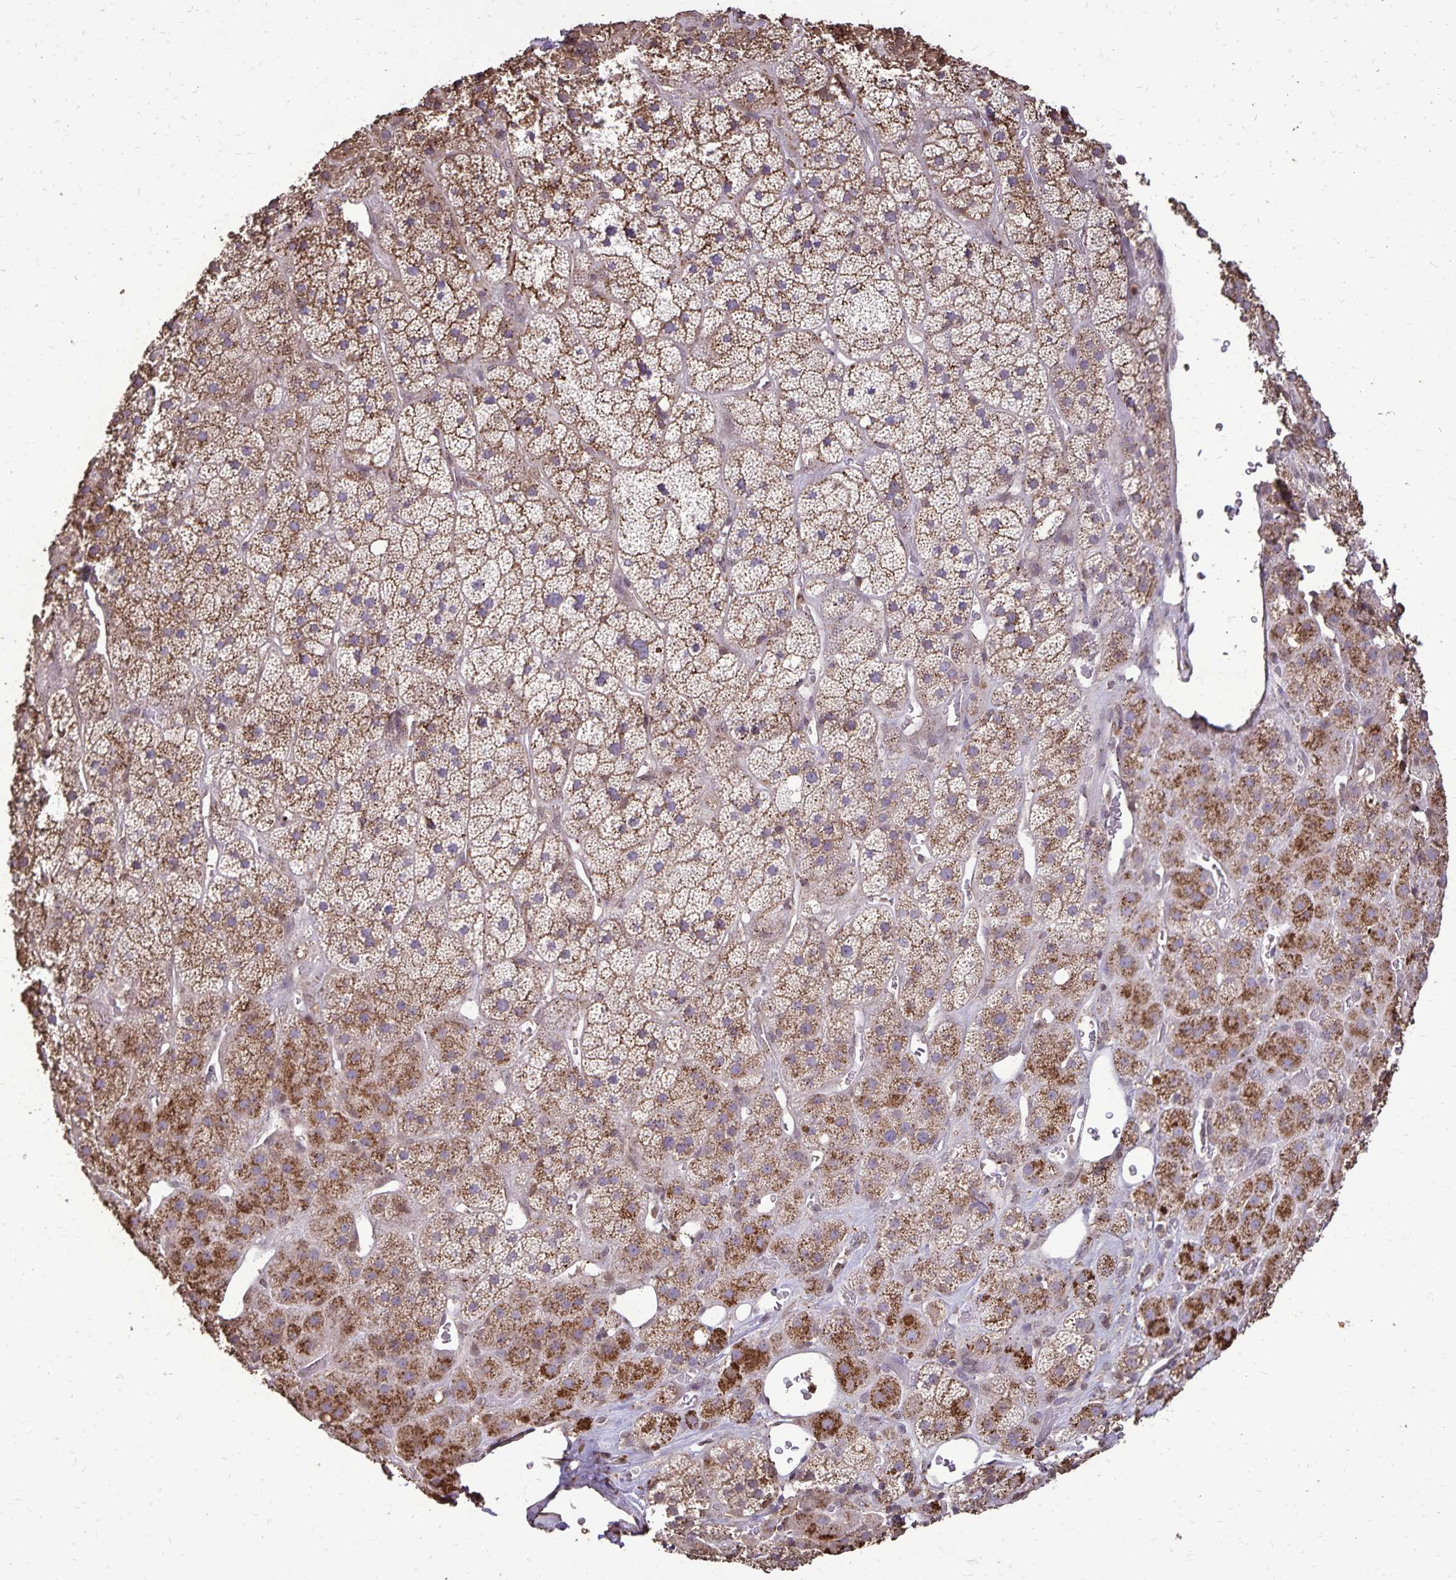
{"staining": {"intensity": "moderate", "quantity": ">75%", "location": "cytoplasmic/membranous"}, "tissue": "adrenal gland", "cell_type": "Glandular cells", "image_type": "normal", "snomed": [{"axis": "morphology", "description": "Normal tissue, NOS"}, {"axis": "topography", "description": "Adrenal gland"}], "caption": "Glandular cells reveal medium levels of moderate cytoplasmic/membranous expression in about >75% of cells in normal adrenal gland. (brown staining indicates protein expression, while blue staining denotes nuclei).", "gene": "CHMP1B", "patient": {"sex": "male", "age": 57}}